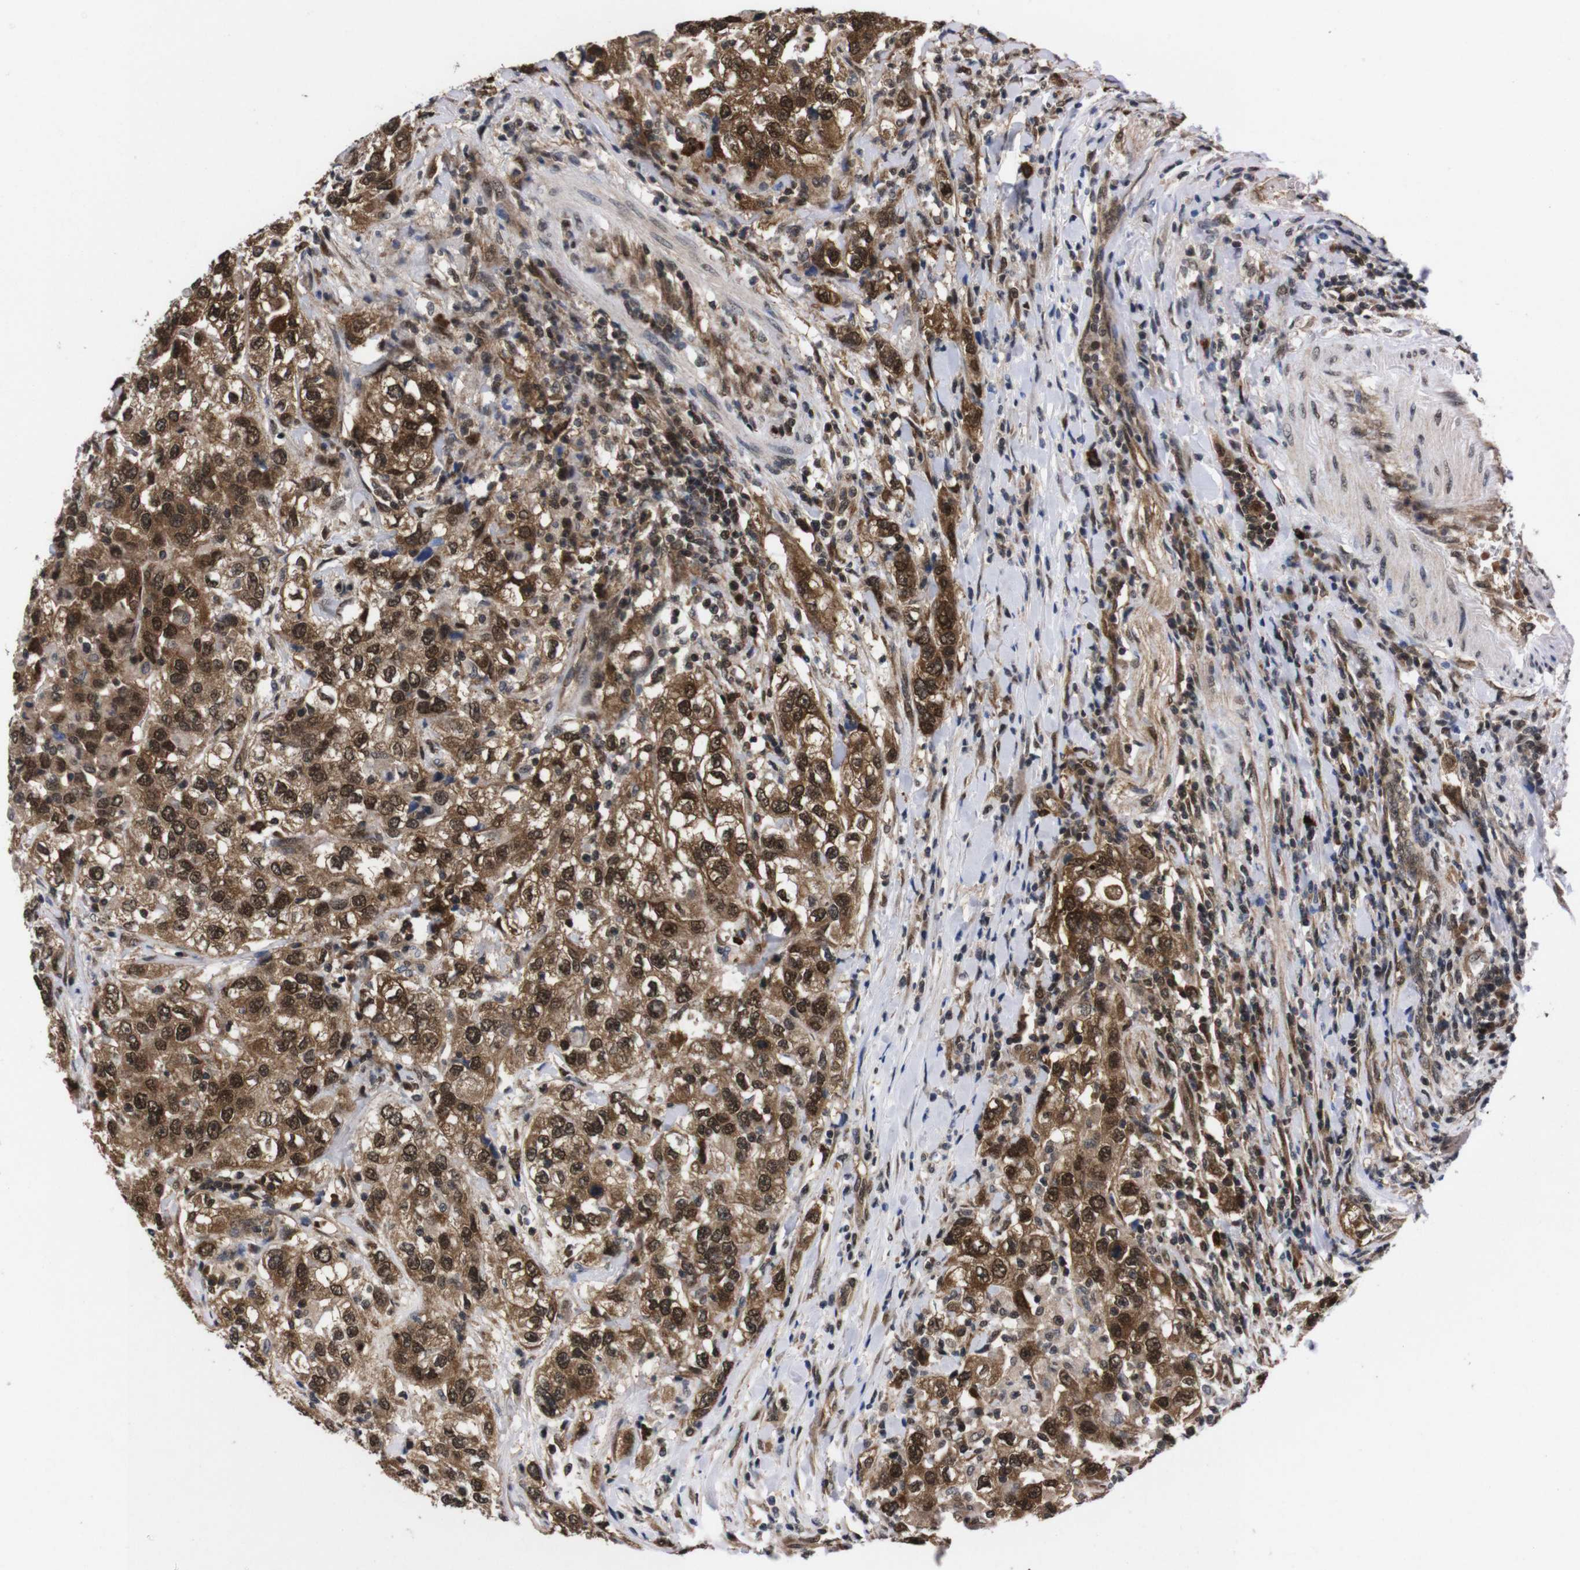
{"staining": {"intensity": "moderate", "quantity": ">75%", "location": "cytoplasmic/membranous,nuclear"}, "tissue": "urothelial cancer", "cell_type": "Tumor cells", "image_type": "cancer", "snomed": [{"axis": "morphology", "description": "Urothelial carcinoma, High grade"}, {"axis": "topography", "description": "Urinary bladder"}], "caption": "The photomicrograph shows staining of urothelial cancer, revealing moderate cytoplasmic/membranous and nuclear protein positivity (brown color) within tumor cells. The protein of interest is shown in brown color, while the nuclei are stained blue.", "gene": "UBQLN2", "patient": {"sex": "female", "age": 80}}